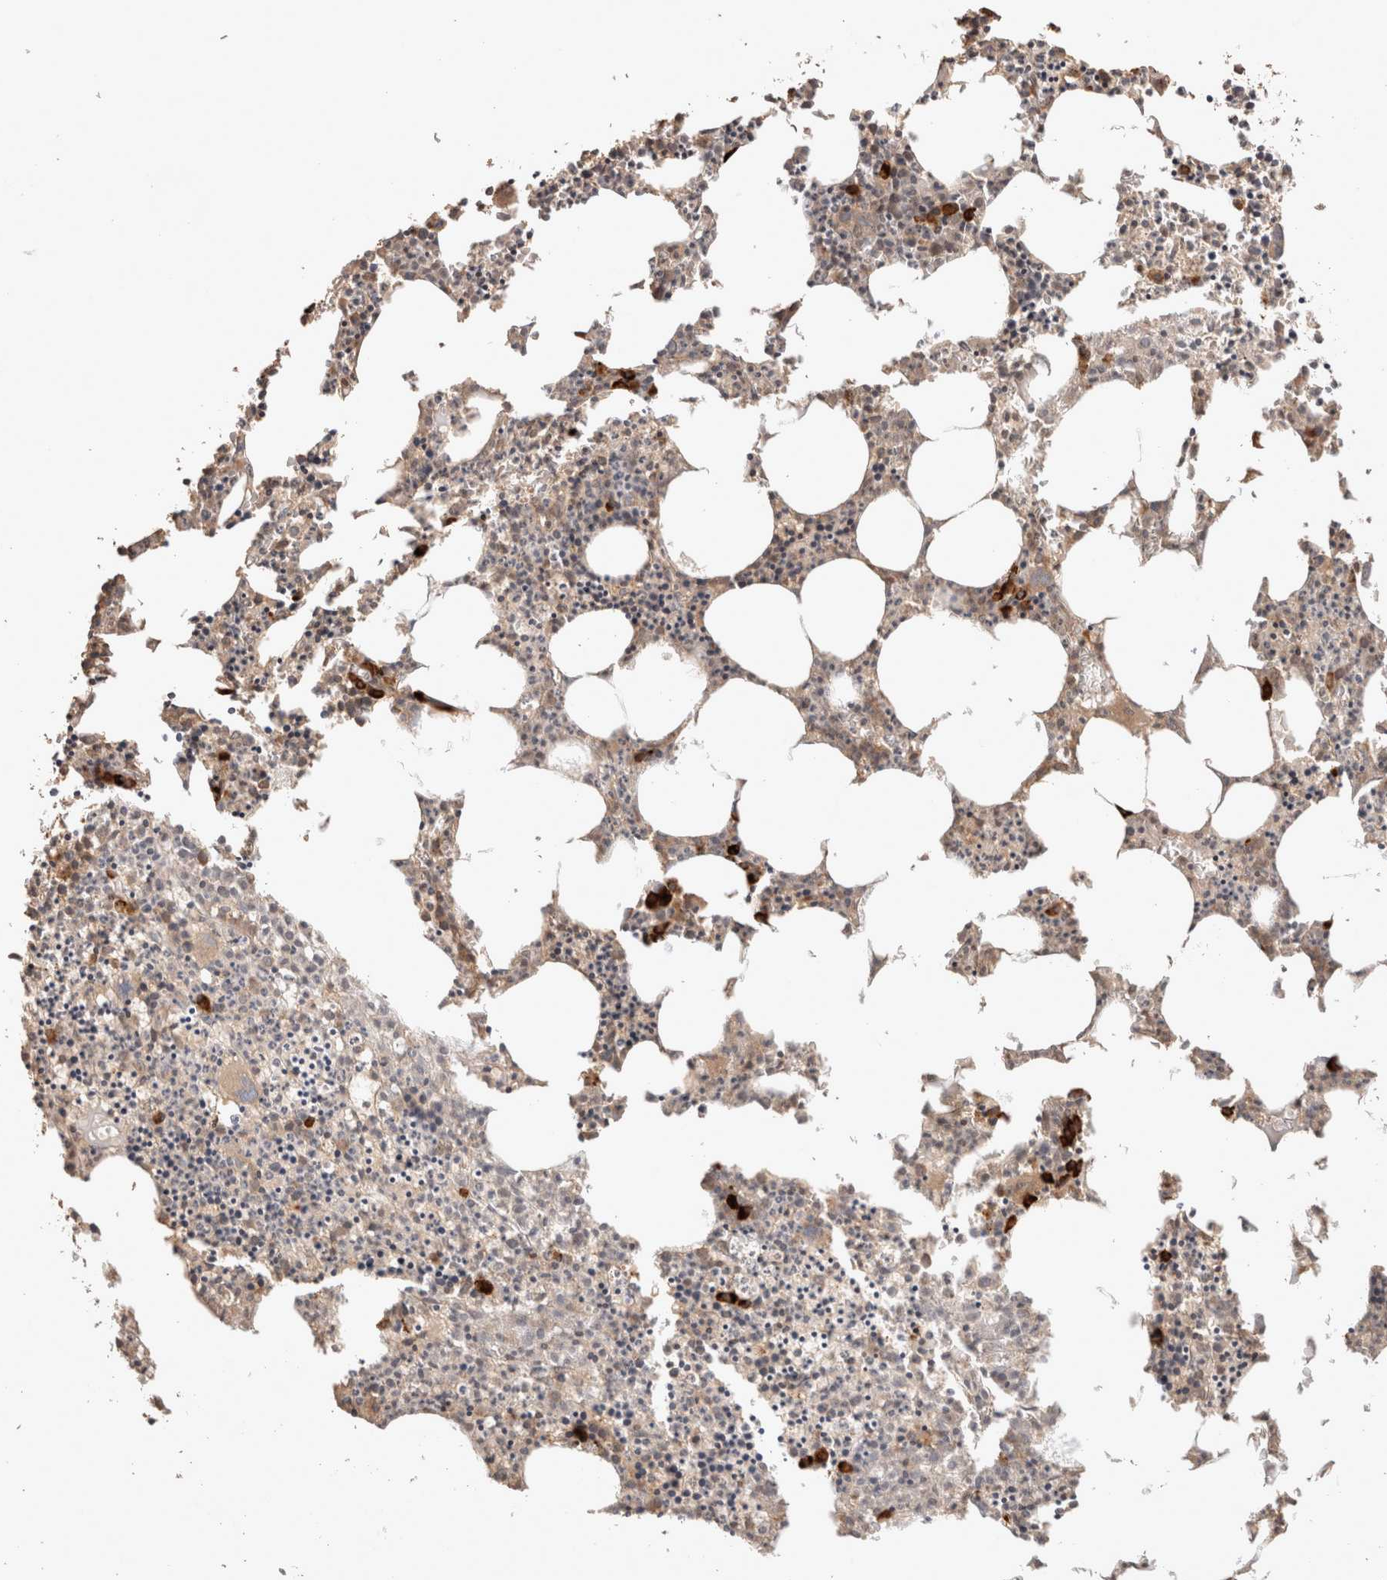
{"staining": {"intensity": "strong", "quantity": "<25%", "location": "cytoplasmic/membranous"}, "tissue": "bone marrow", "cell_type": "Hematopoietic cells", "image_type": "normal", "snomed": [{"axis": "morphology", "description": "Normal tissue, NOS"}, {"axis": "morphology", "description": "Inflammation, NOS"}, {"axis": "topography", "description": "Bone marrow"}], "caption": "A high-resolution histopathology image shows immunohistochemistry (IHC) staining of normal bone marrow, which demonstrates strong cytoplasmic/membranous expression in about <25% of hematopoietic cells.", "gene": "HROB", "patient": {"sex": "female", "age": 62}}